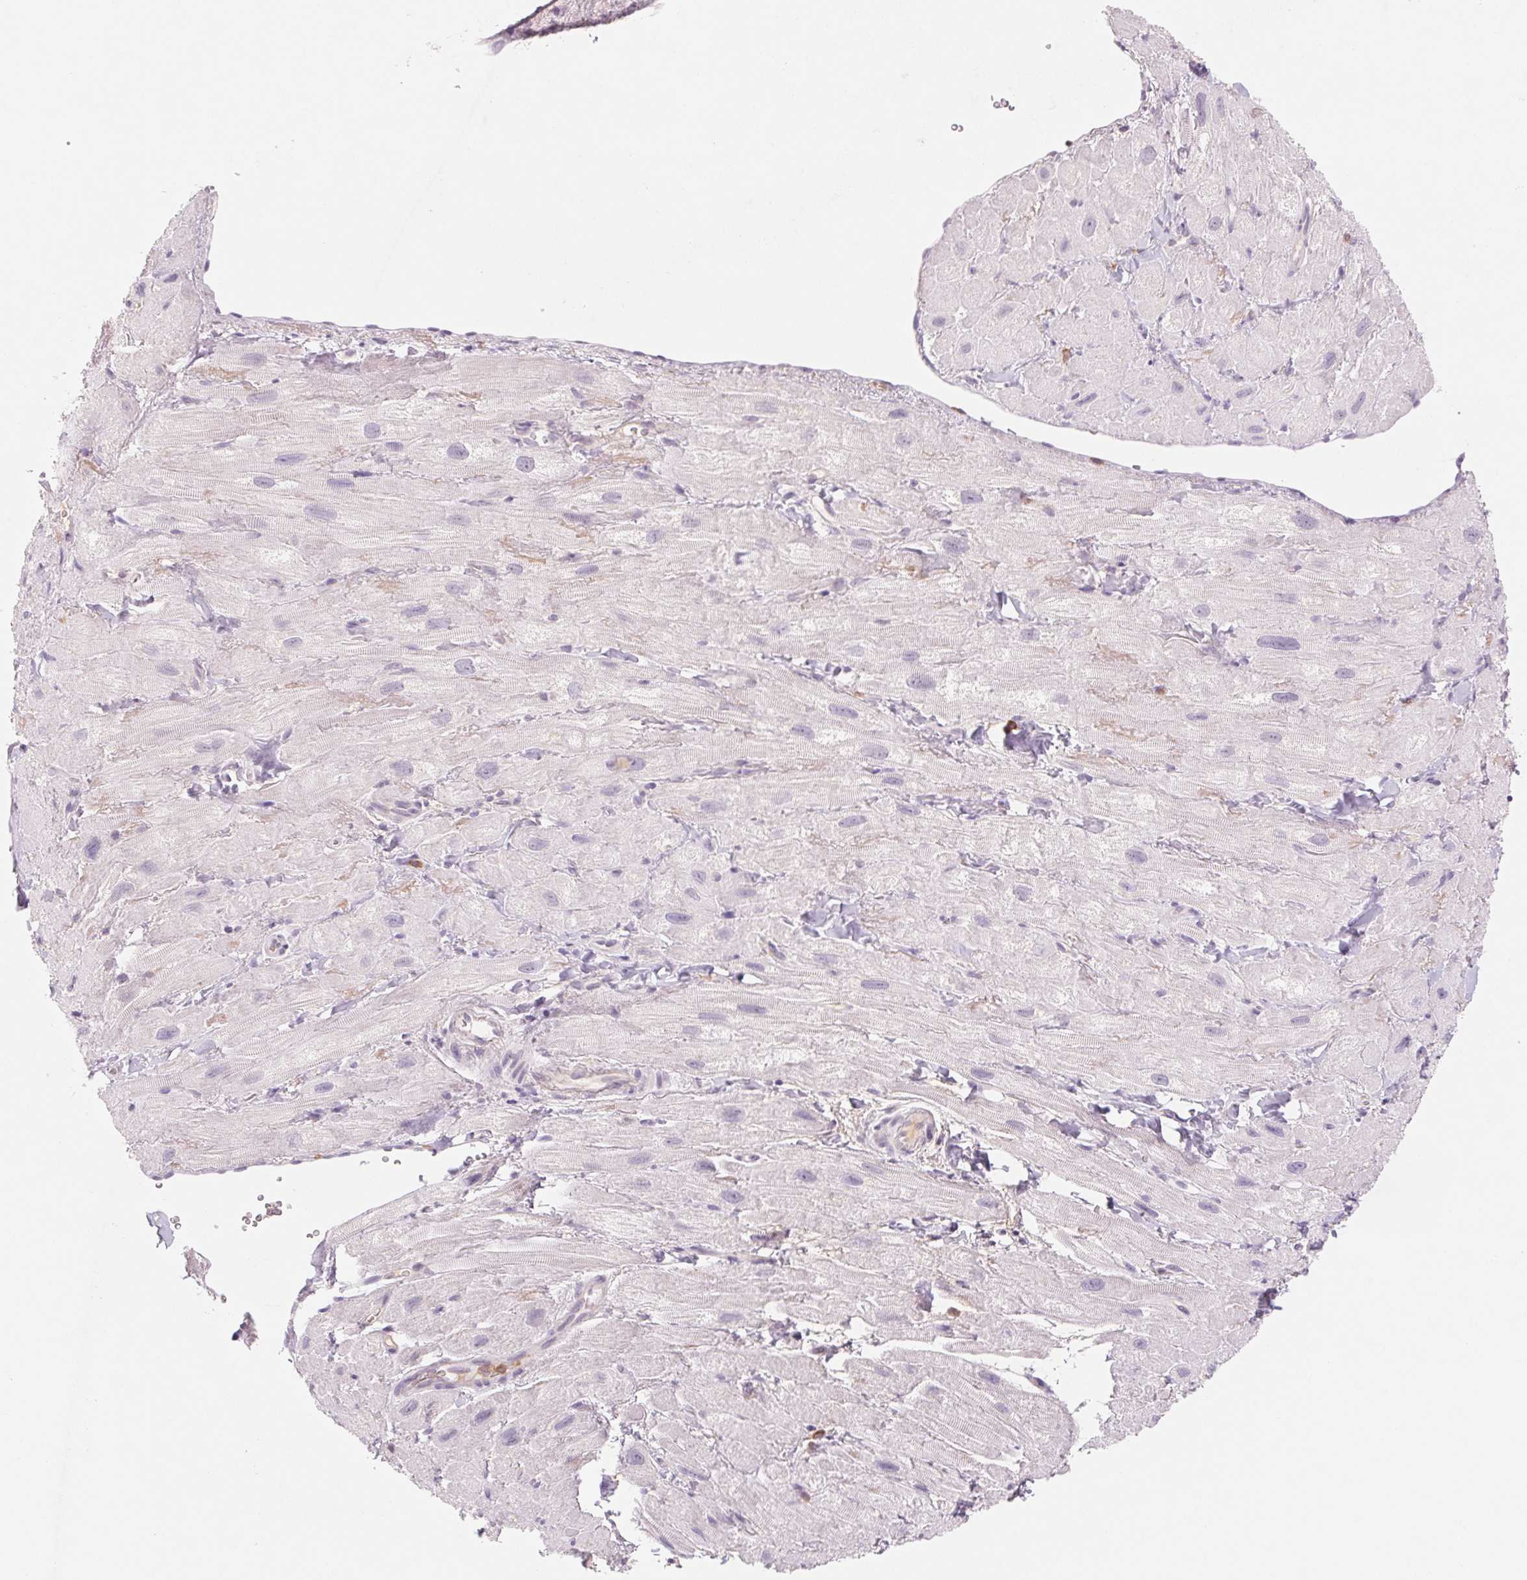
{"staining": {"intensity": "weak", "quantity": "<25%", "location": "cytoplasmic/membranous"}, "tissue": "heart muscle", "cell_type": "Cardiomyocytes", "image_type": "normal", "snomed": [{"axis": "morphology", "description": "Normal tissue, NOS"}, {"axis": "topography", "description": "Heart"}], "caption": "High magnification brightfield microscopy of unremarkable heart muscle stained with DAB (brown) and counterstained with hematoxylin (blue): cardiomyocytes show no significant expression. (DAB immunohistochemistry (IHC) visualized using brightfield microscopy, high magnification).", "gene": "KIF26A", "patient": {"sex": "female", "age": 62}}